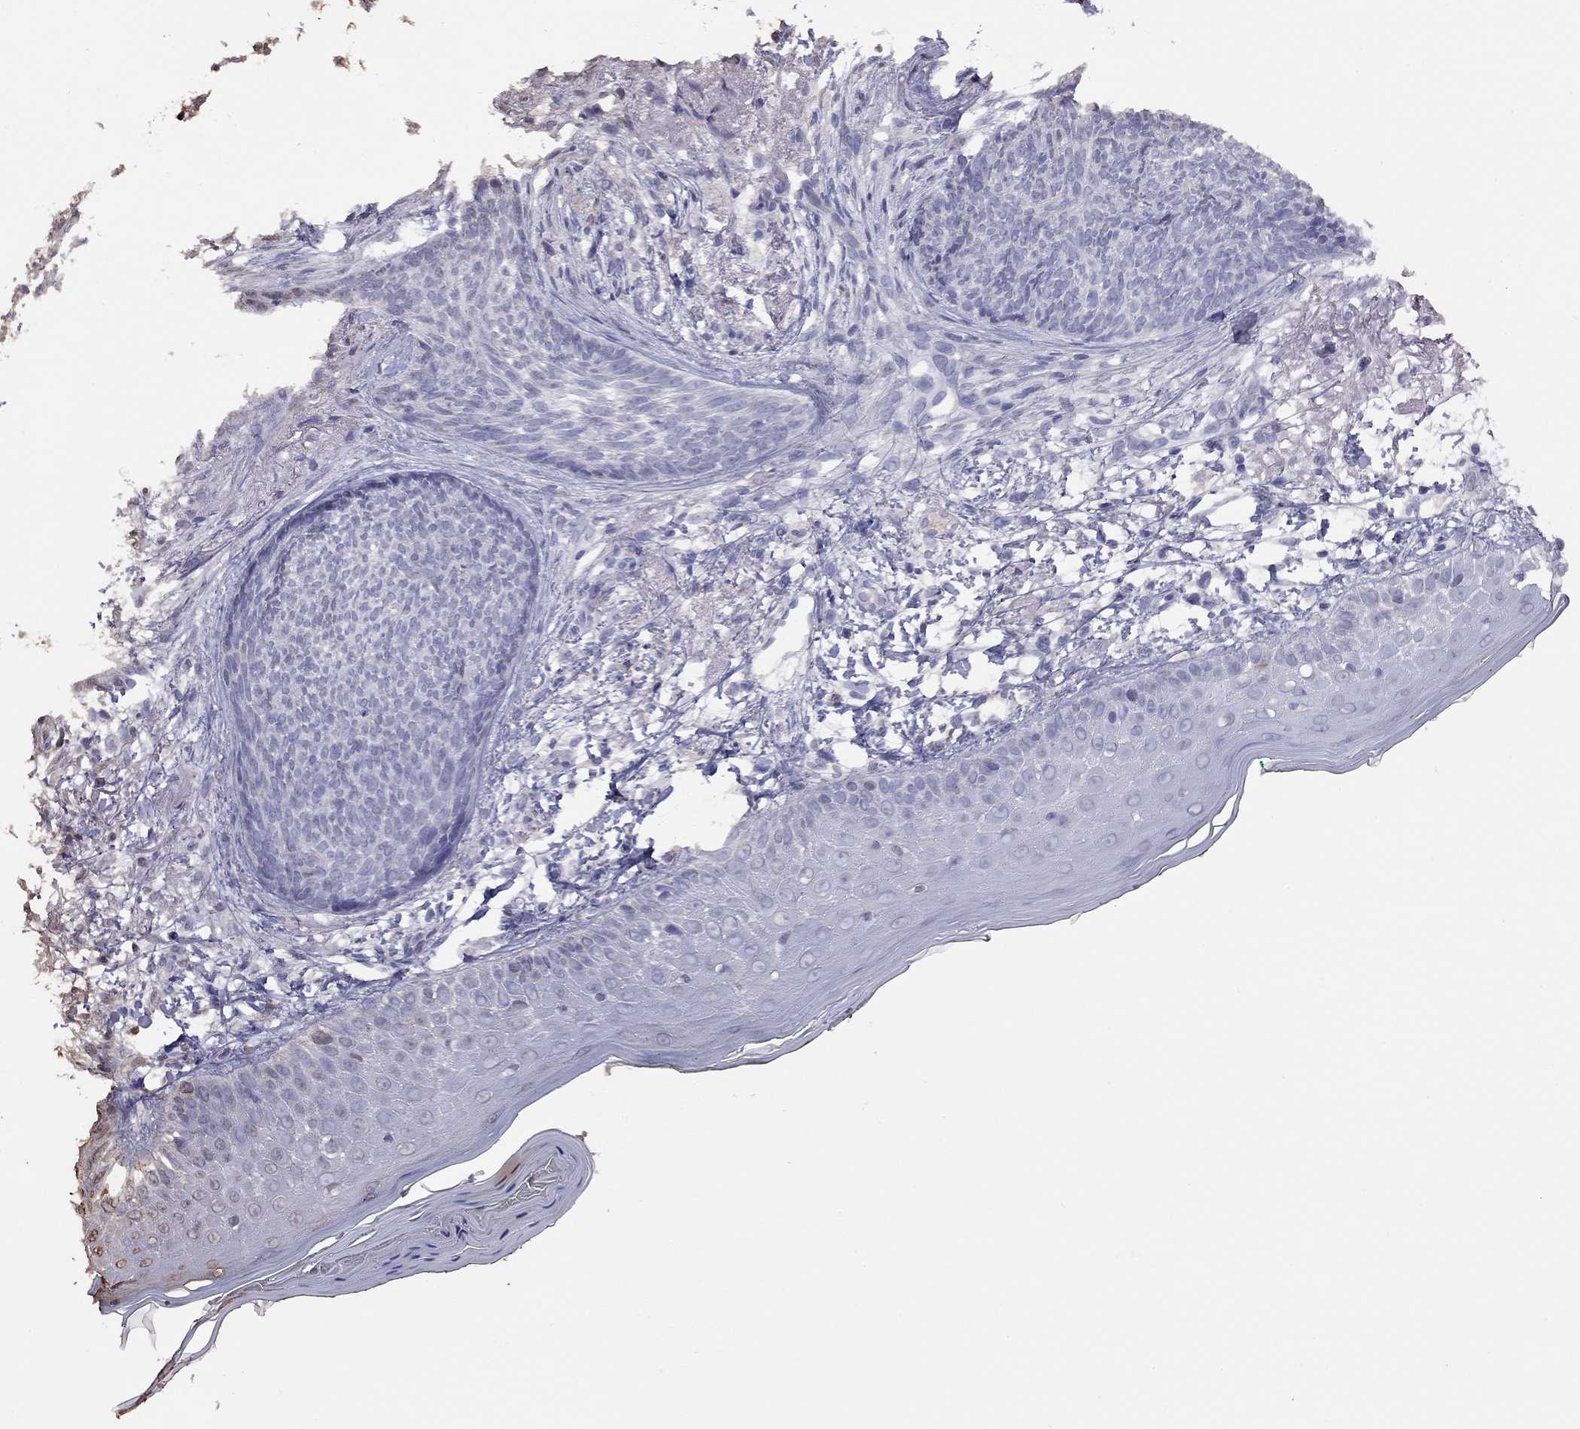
{"staining": {"intensity": "negative", "quantity": "none", "location": "none"}, "tissue": "skin cancer", "cell_type": "Tumor cells", "image_type": "cancer", "snomed": [{"axis": "morphology", "description": "Normal tissue, NOS"}, {"axis": "morphology", "description": "Basal cell carcinoma"}, {"axis": "topography", "description": "Skin"}], "caption": "This is an immunohistochemistry histopathology image of skin basal cell carcinoma. There is no positivity in tumor cells.", "gene": "SUN3", "patient": {"sex": "male", "age": 84}}